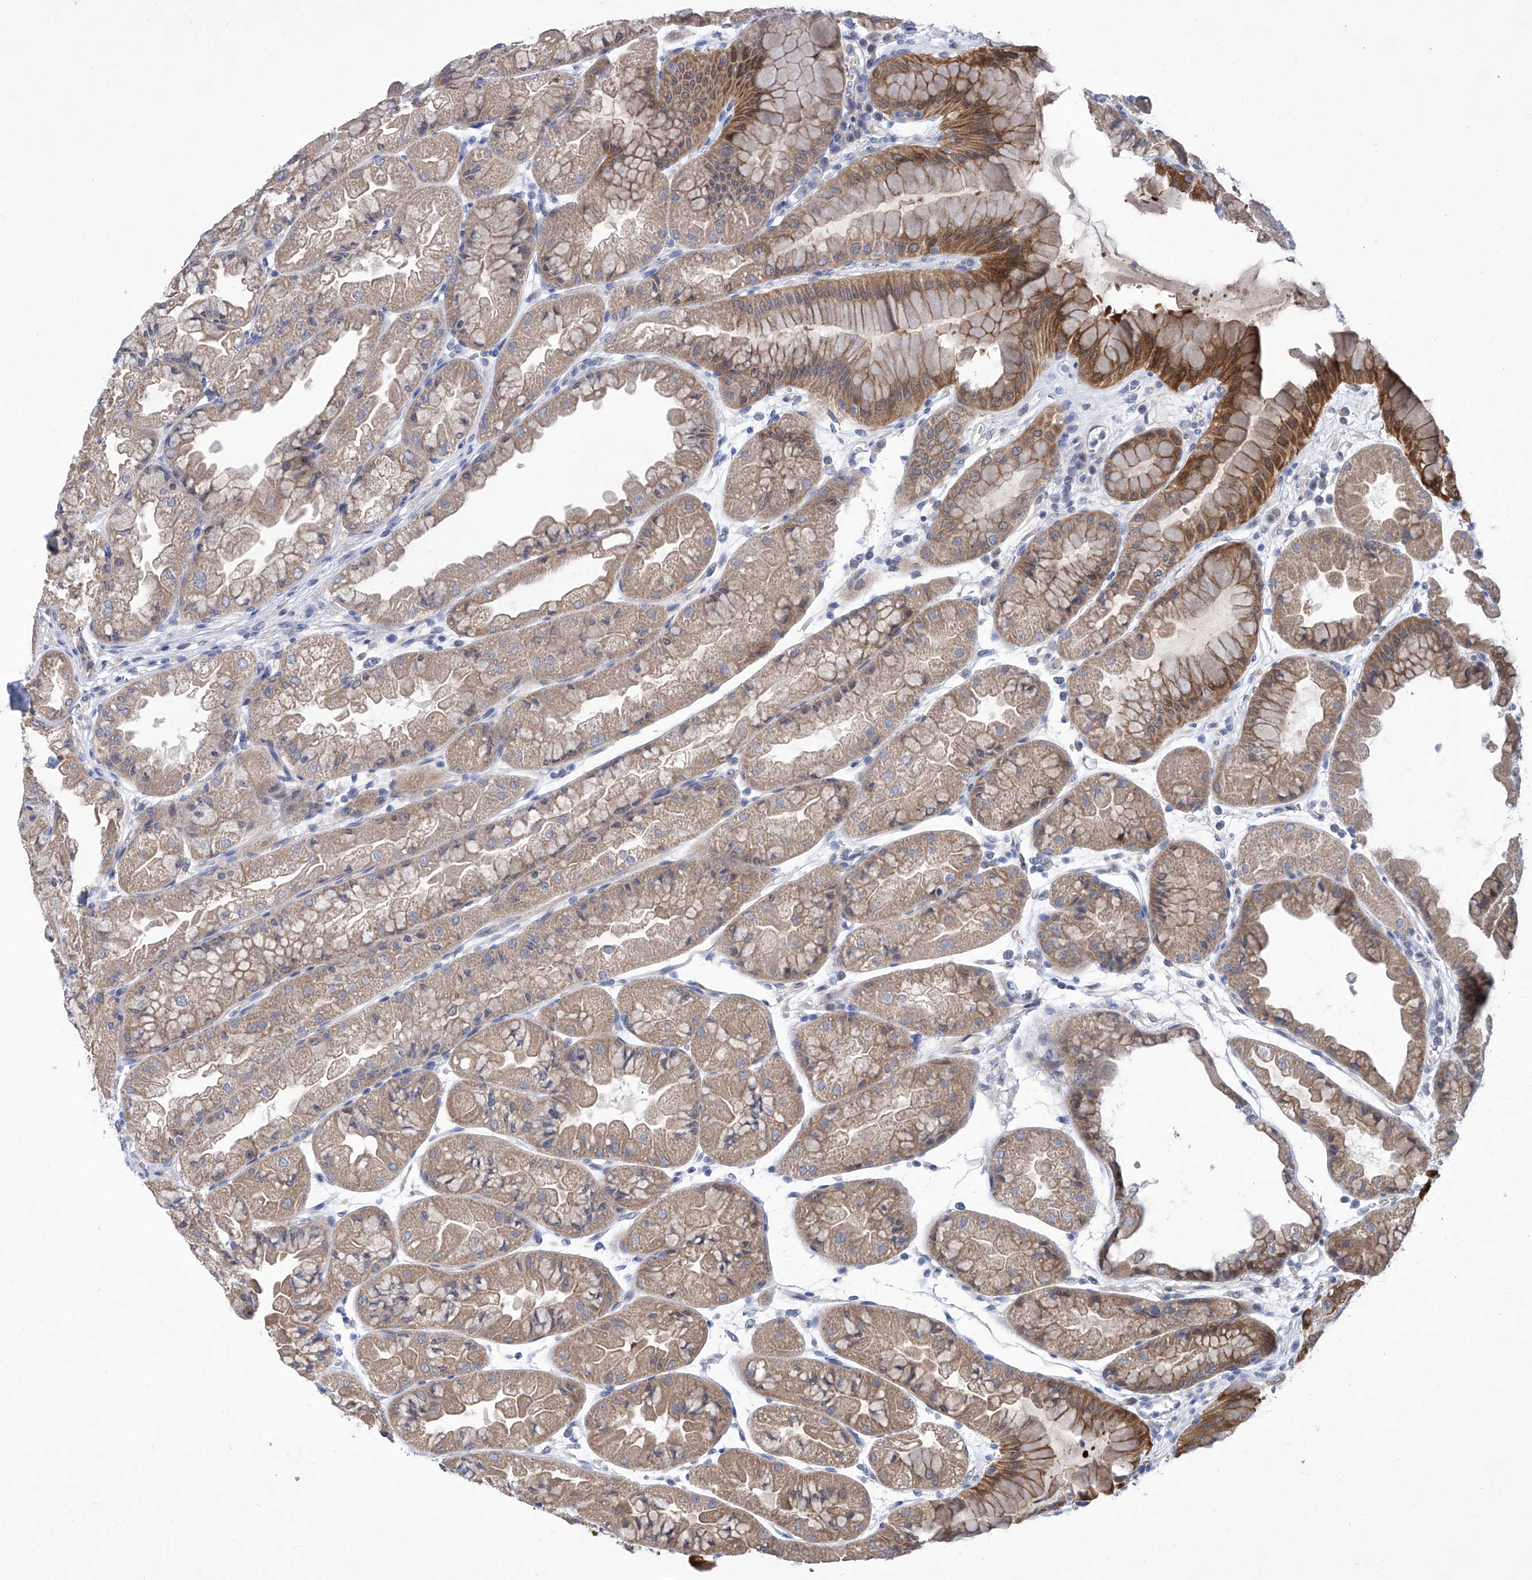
{"staining": {"intensity": "strong", "quantity": "25%-75%", "location": "cytoplasmic/membranous"}, "tissue": "stomach", "cell_type": "Glandular cells", "image_type": "normal", "snomed": [{"axis": "morphology", "description": "Normal tissue, NOS"}, {"axis": "topography", "description": "Stomach, upper"}], "caption": "DAB immunohistochemical staining of normal human stomach exhibits strong cytoplasmic/membranous protein positivity in about 25%-75% of glandular cells.", "gene": "SRBD1", "patient": {"sex": "male", "age": 47}}